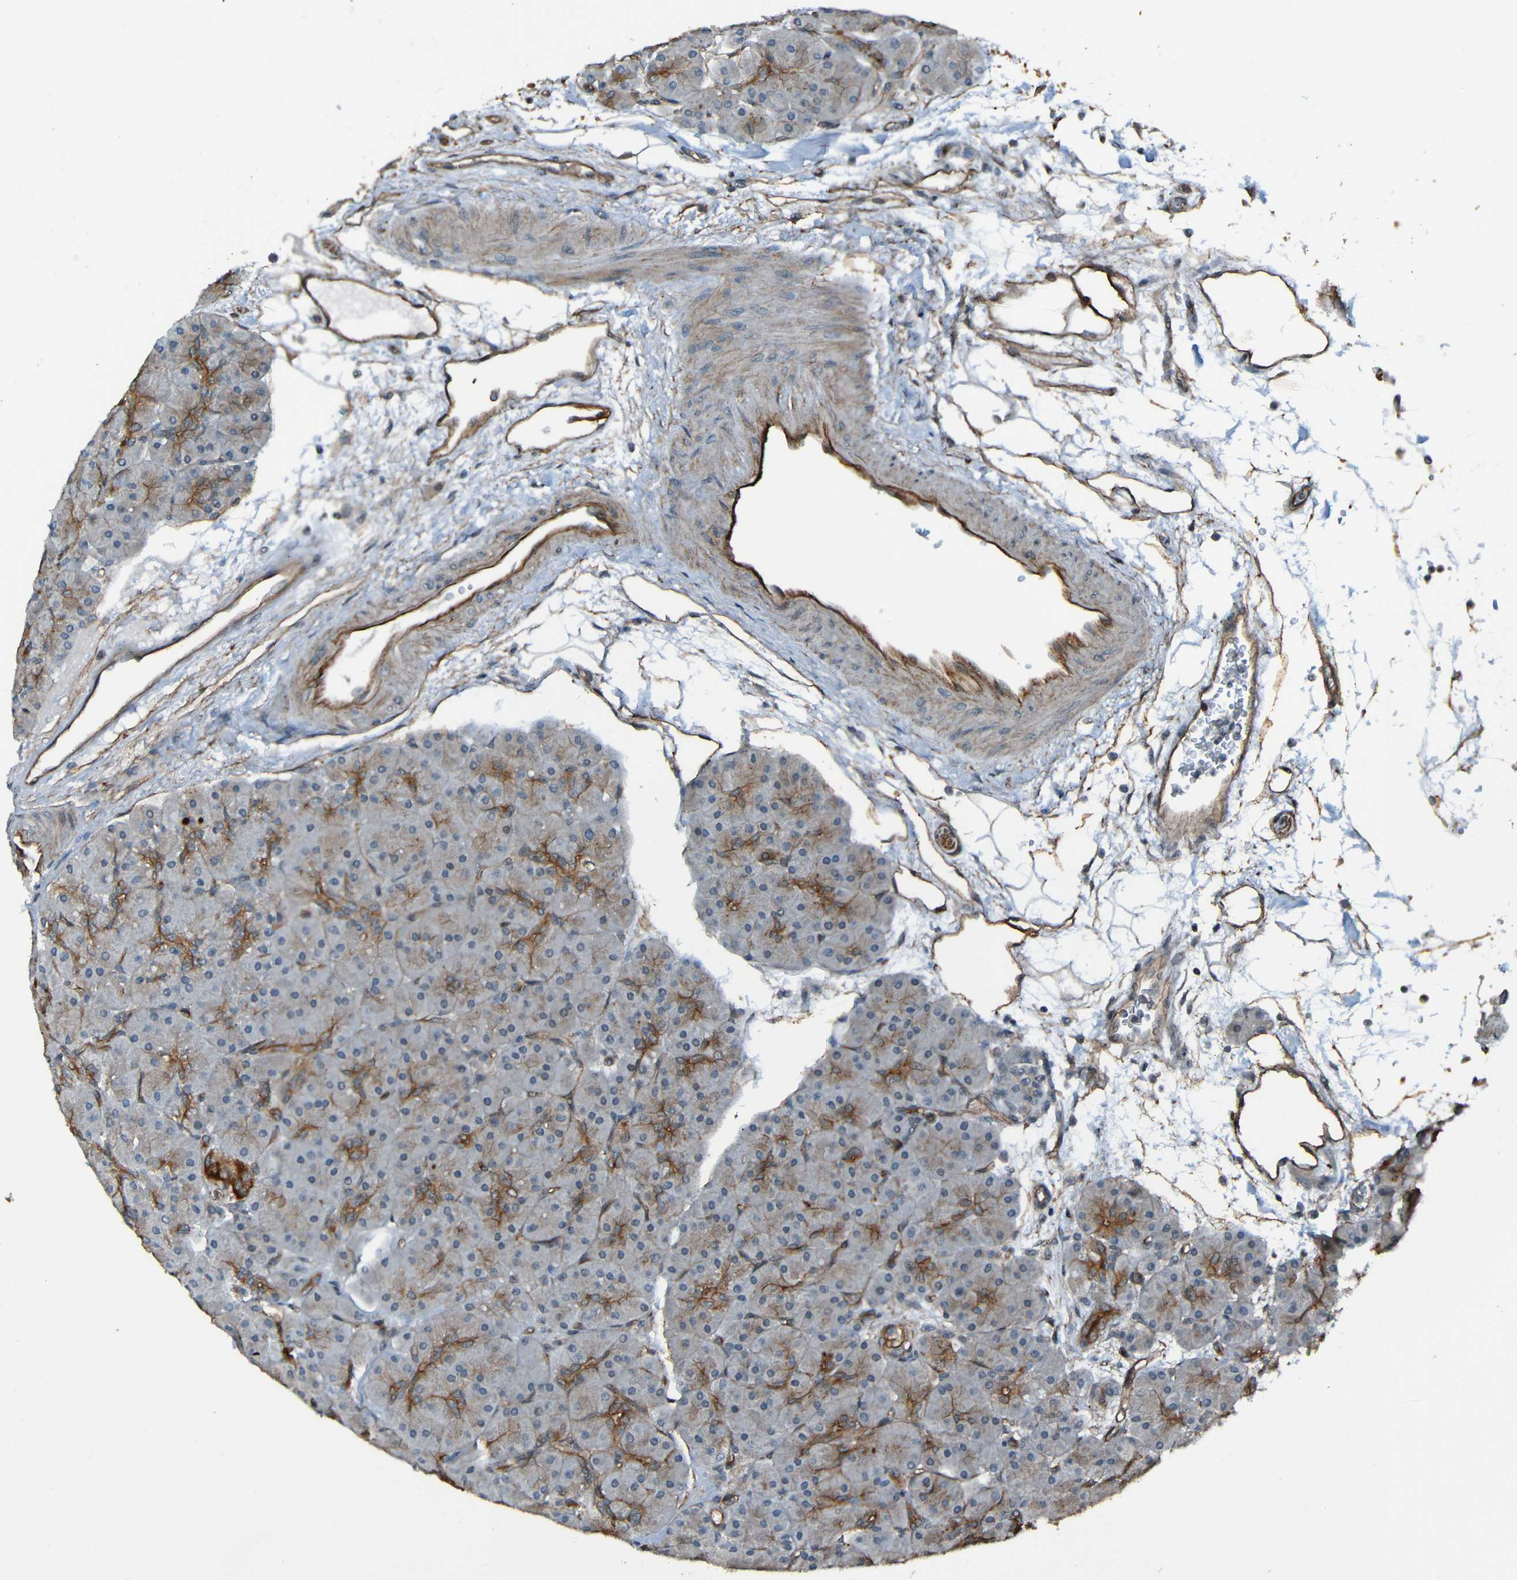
{"staining": {"intensity": "moderate", "quantity": "25%-75%", "location": "cytoplasmic/membranous"}, "tissue": "pancreas", "cell_type": "Exocrine glandular cells", "image_type": "normal", "snomed": [{"axis": "morphology", "description": "Normal tissue, NOS"}, {"axis": "topography", "description": "Pancreas"}], "caption": "Pancreas stained for a protein reveals moderate cytoplasmic/membranous positivity in exocrine glandular cells. (brown staining indicates protein expression, while blue staining denotes nuclei).", "gene": "LGR5", "patient": {"sex": "male", "age": 66}}